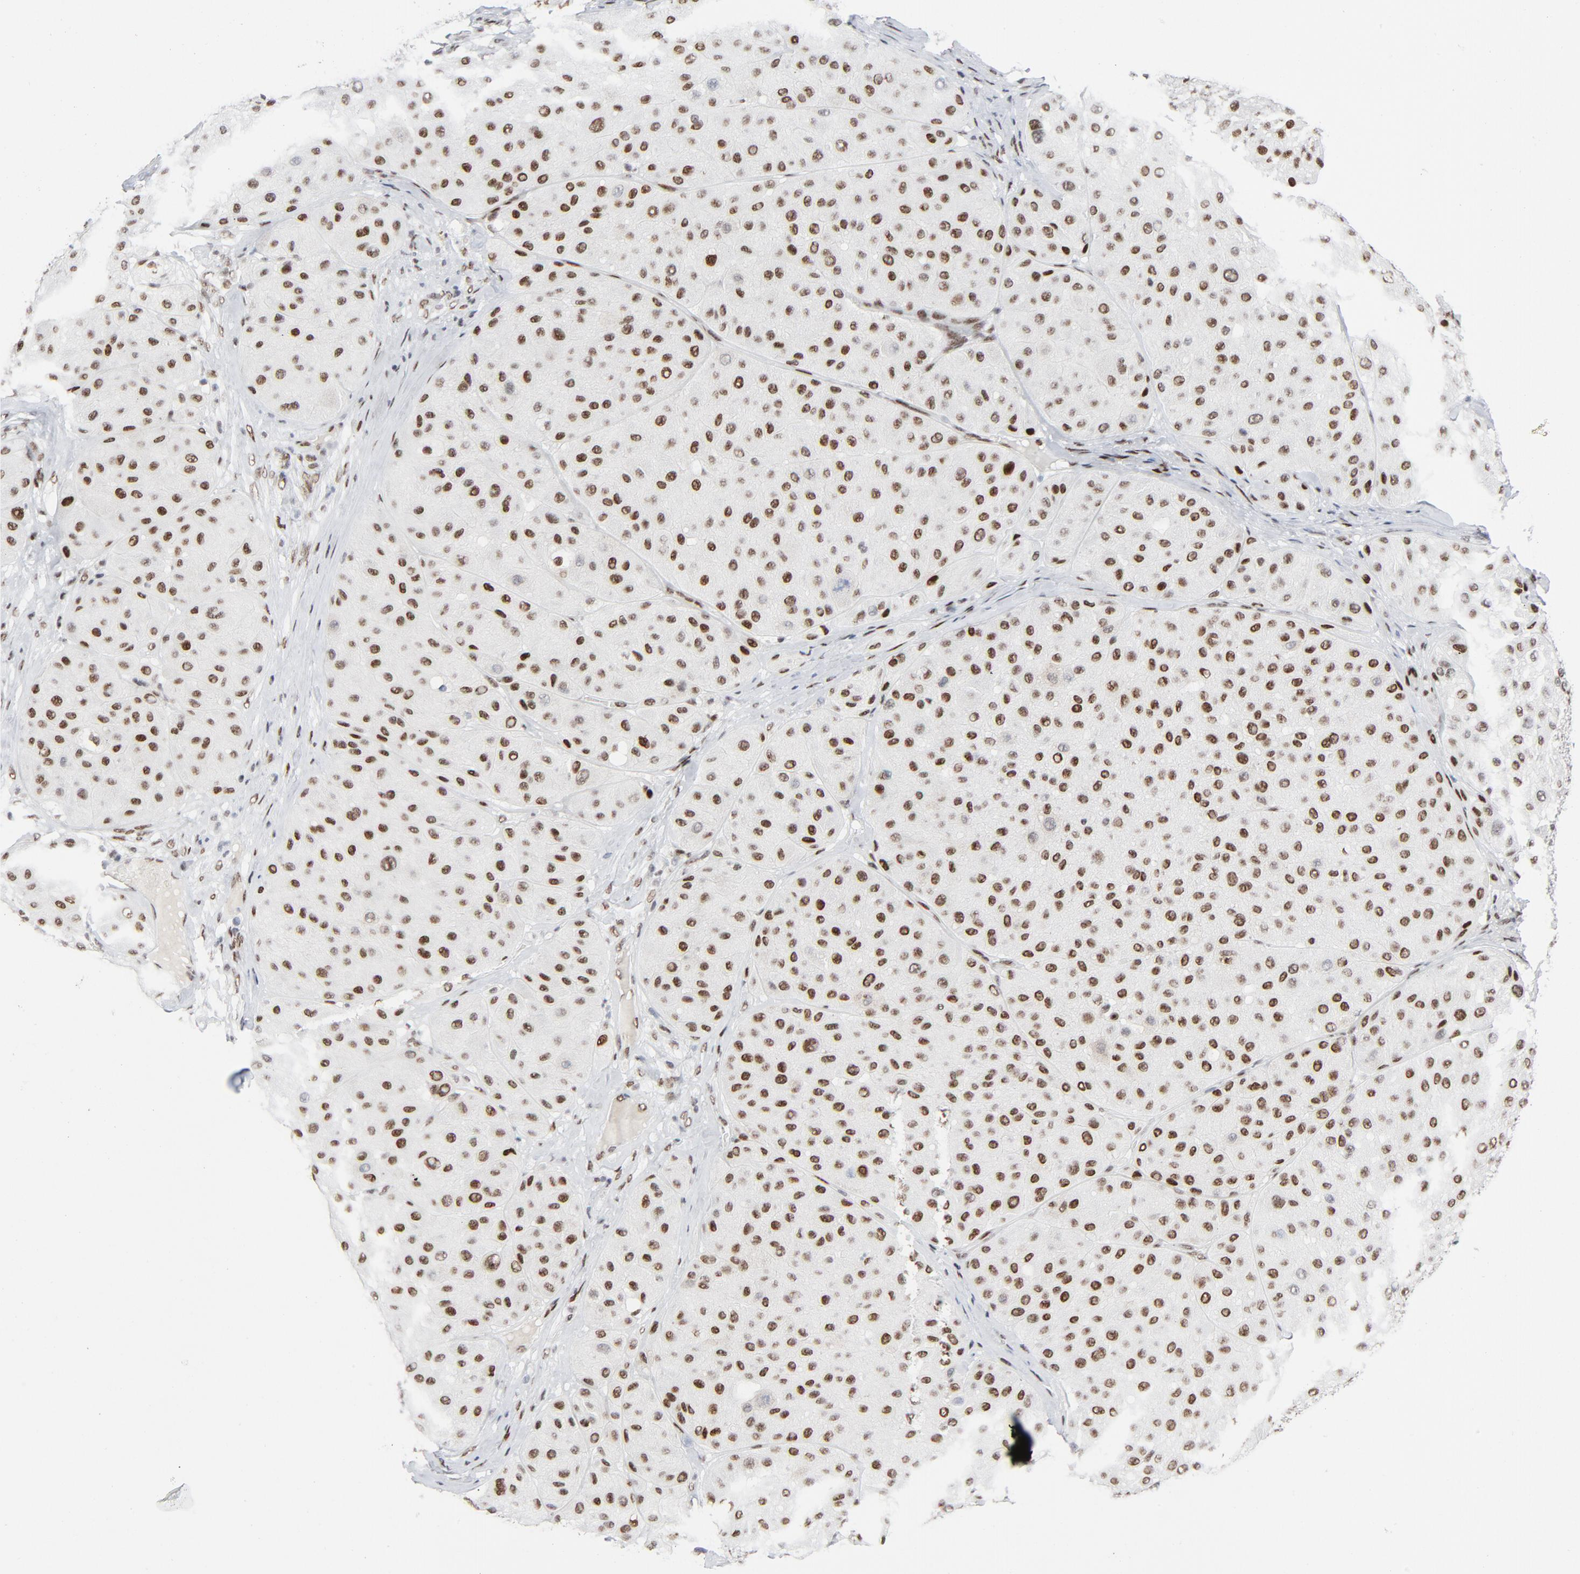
{"staining": {"intensity": "moderate", "quantity": ">75%", "location": "nuclear"}, "tissue": "melanoma", "cell_type": "Tumor cells", "image_type": "cancer", "snomed": [{"axis": "morphology", "description": "Normal tissue, NOS"}, {"axis": "morphology", "description": "Malignant melanoma, Metastatic site"}, {"axis": "topography", "description": "Skin"}], "caption": "Brown immunohistochemical staining in human melanoma displays moderate nuclear staining in about >75% of tumor cells.", "gene": "HSF1", "patient": {"sex": "male", "age": 41}}